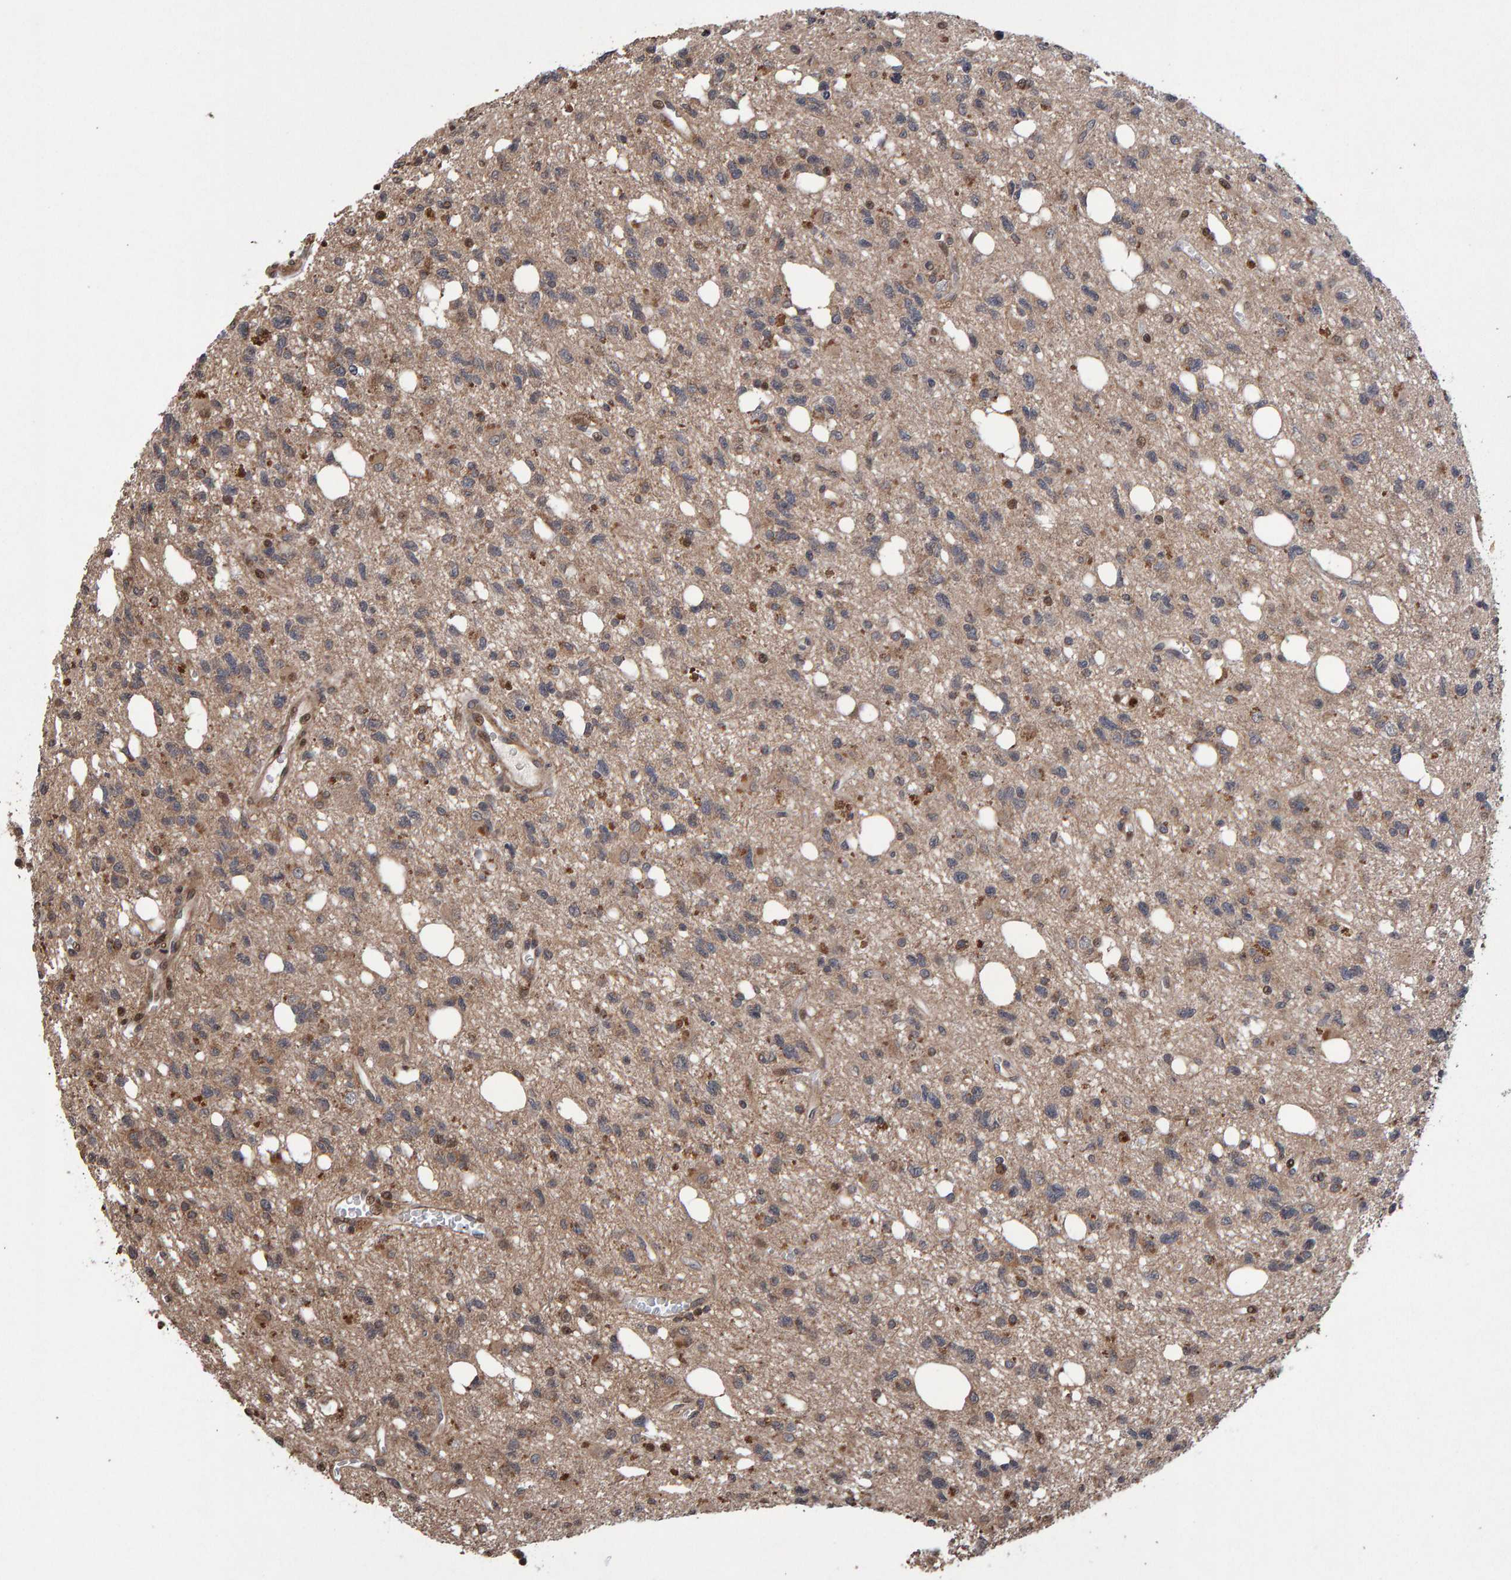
{"staining": {"intensity": "weak", "quantity": ">75%", "location": "cytoplasmic/membranous"}, "tissue": "glioma", "cell_type": "Tumor cells", "image_type": "cancer", "snomed": [{"axis": "morphology", "description": "Glioma, malignant, High grade"}, {"axis": "topography", "description": "Brain"}], "caption": "Immunohistochemistry (IHC) micrograph of human glioma stained for a protein (brown), which exhibits low levels of weak cytoplasmic/membranous expression in about >75% of tumor cells.", "gene": "PECR", "patient": {"sex": "female", "age": 62}}